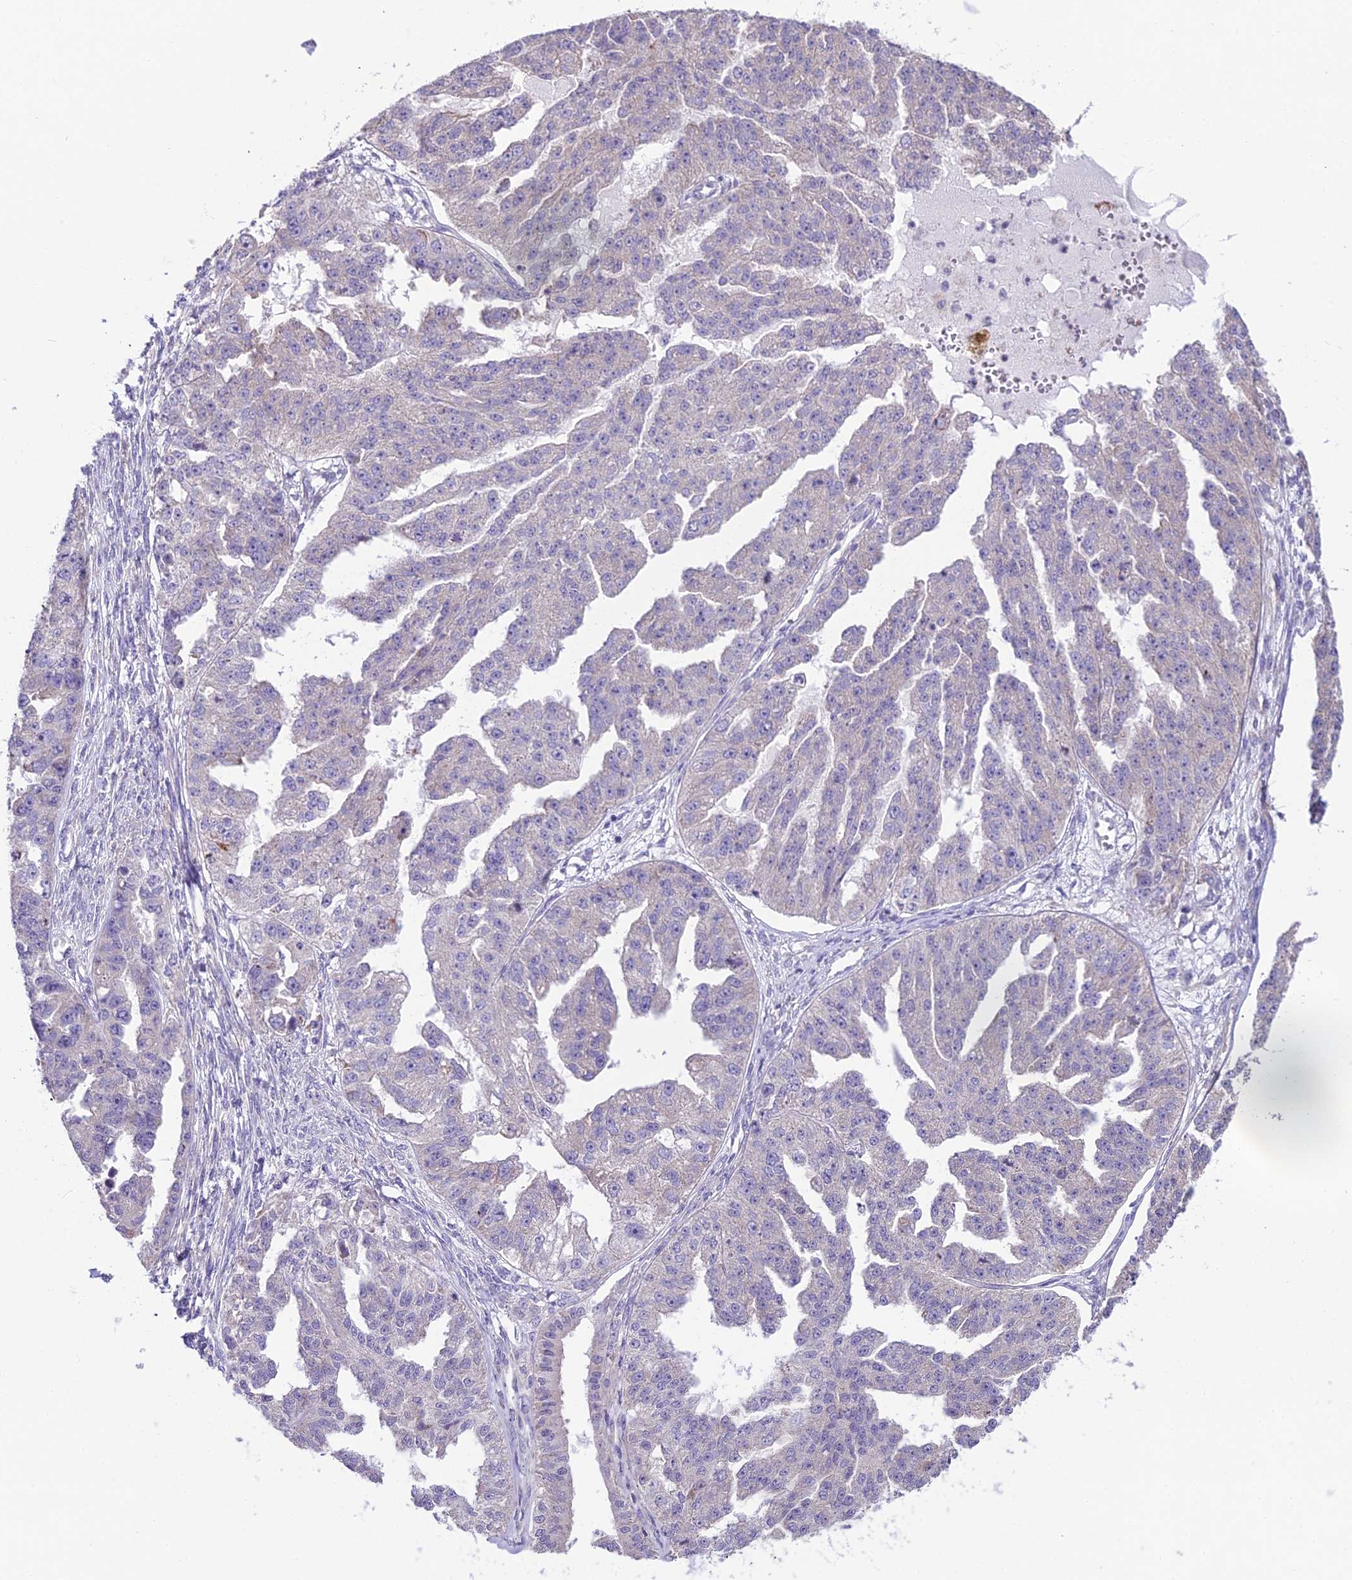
{"staining": {"intensity": "negative", "quantity": "none", "location": "none"}, "tissue": "ovarian cancer", "cell_type": "Tumor cells", "image_type": "cancer", "snomed": [{"axis": "morphology", "description": "Cystadenocarcinoma, serous, NOS"}, {"axis": "topography", "description": "Ovary"}], "caption": "This is a micrograph of immunohistochemistry (IHC) staining of ovarian cancer, which shows no positivity in tumor cells.", "gene": "RPS26", "patient": {"sex": "female", "age": 58}}